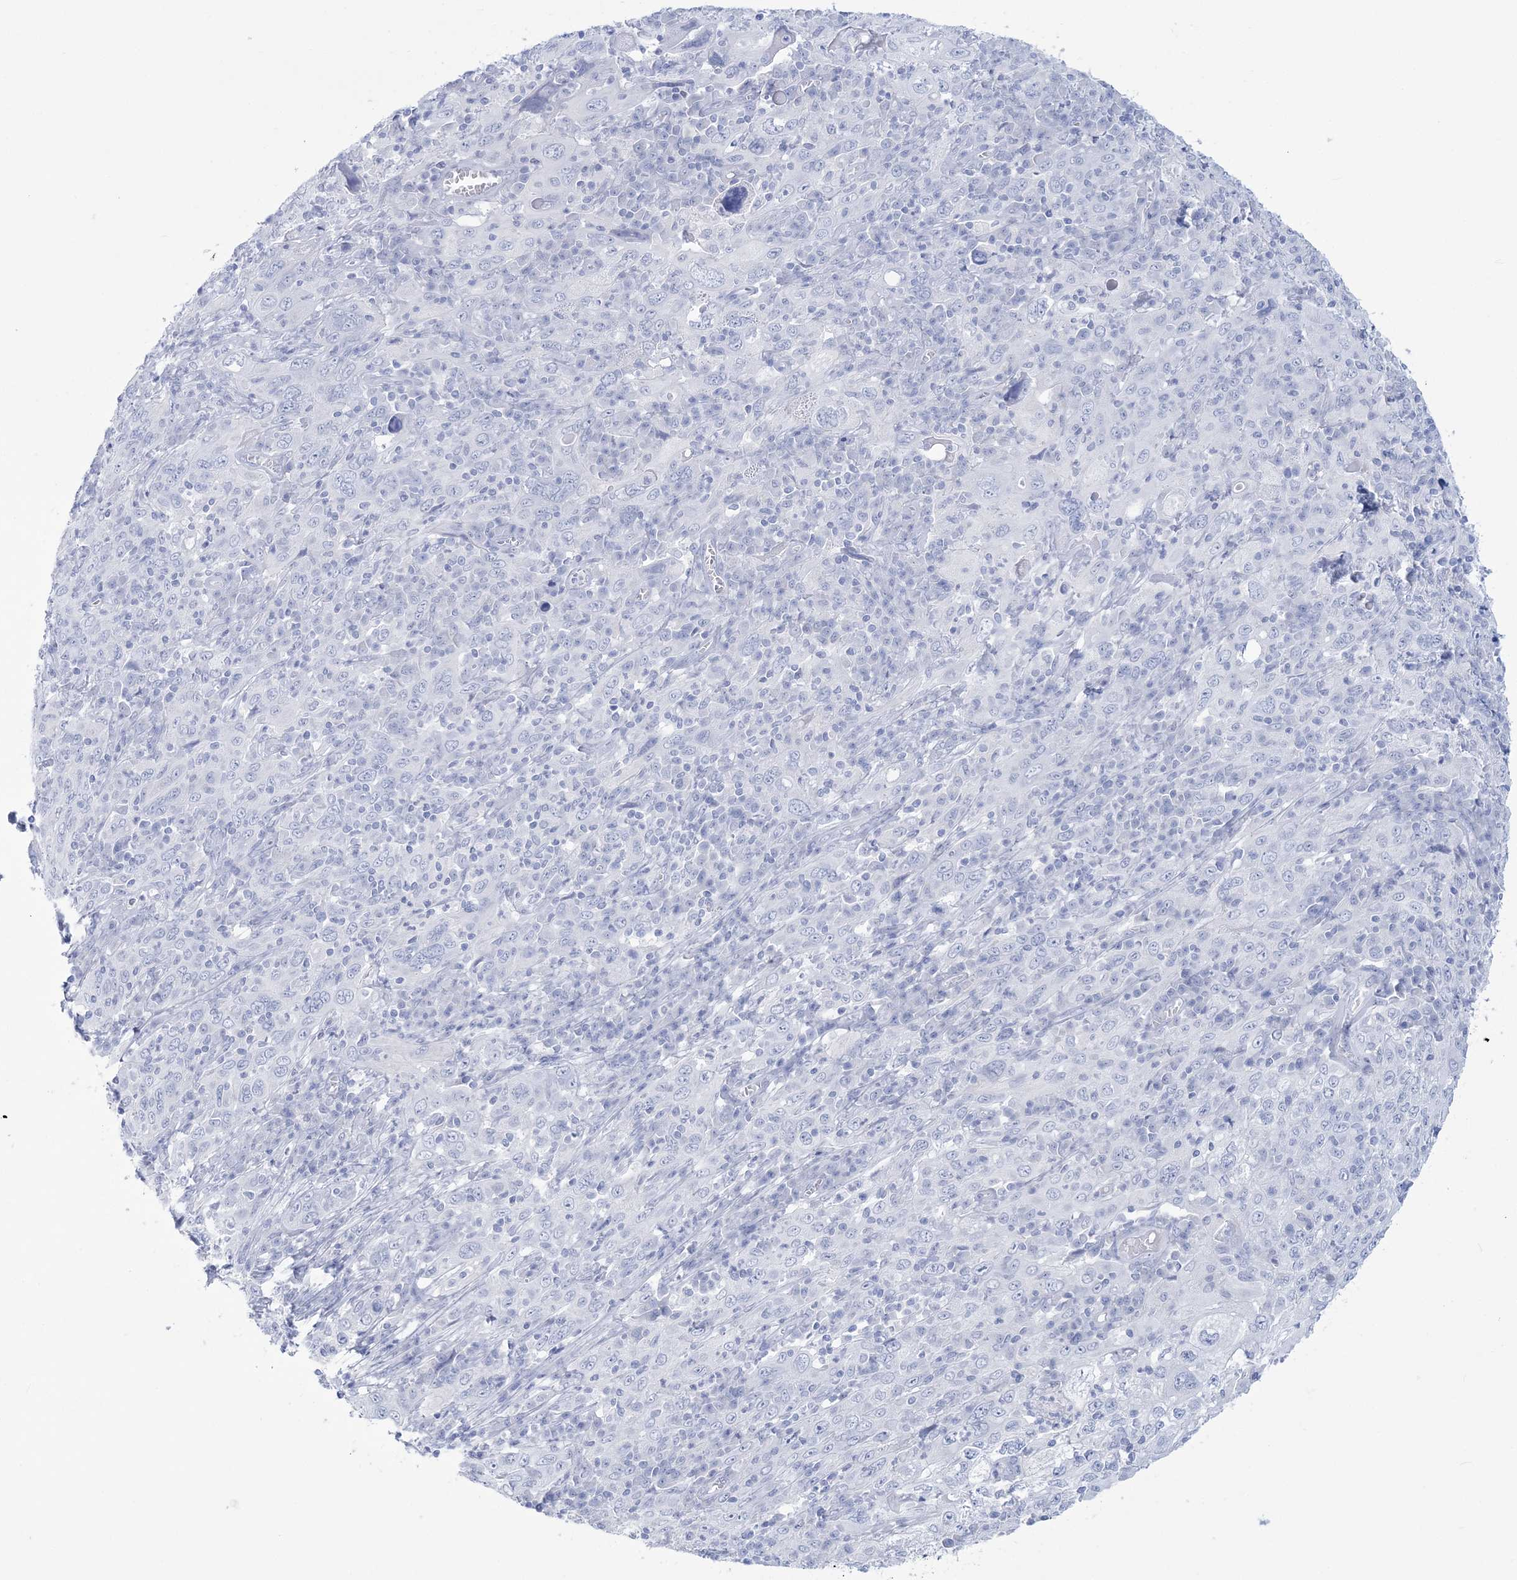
{"staining": {"intensity": "negative", "quantity": "none", "location": "none"}, "tissue": "cervical cancer", "cell_type": "Tumor cells", "image_type": "cancer", "snomed": [{"axis": "morphology", "description": "Squamous cell carcinoma, NOS"}, {"axis": "topography", "description": "Cervix"}], "caption": "Human squamous cell carcinoma (cervical) stained for a protein using immunohistochemistry shows no expression in tumor cells.", "gene": "RBP2", "patient": {"sex": "female", "age": 46}}